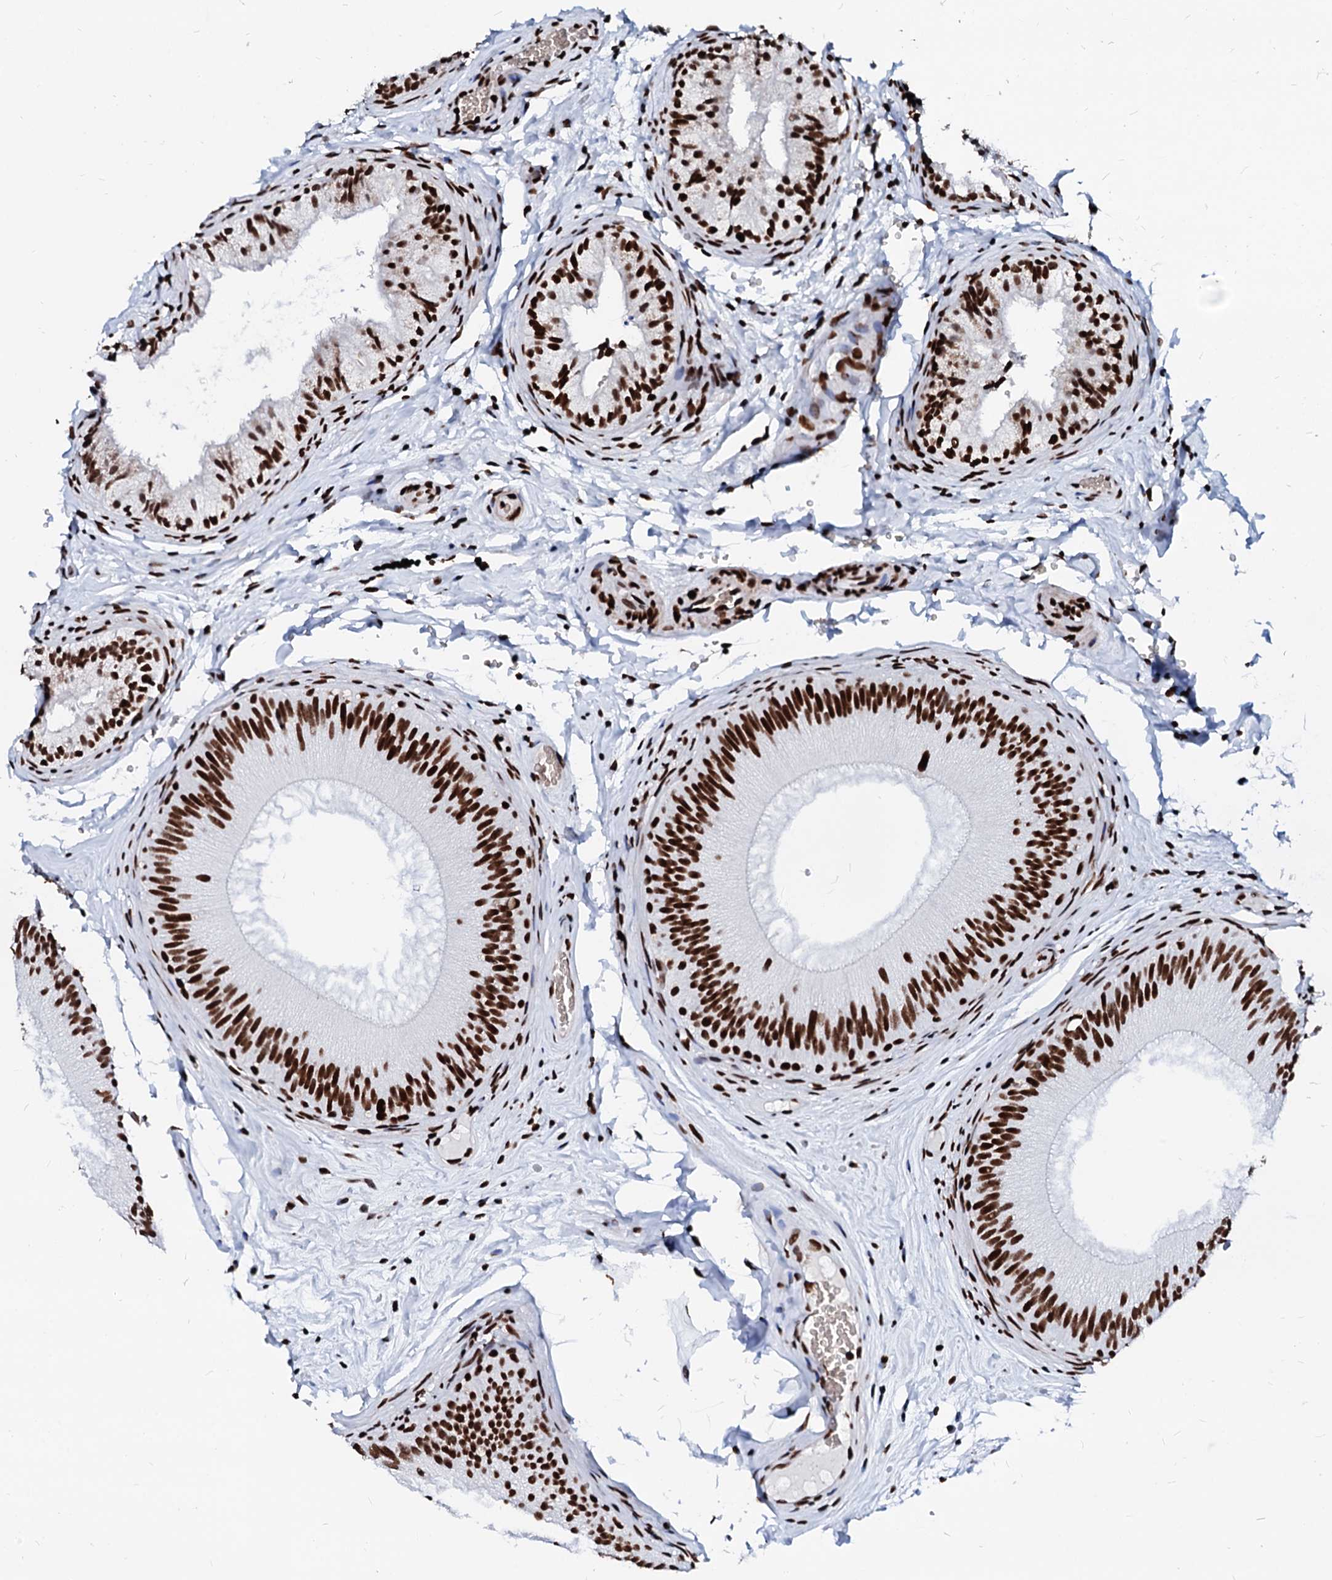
{"staining": {"intensity": "strong", "quantity": ">75%", "location": "nuclear"}, "tissue": "epididymis", "cell_type": "Glandular cells", "image_type": "normal", "snomed": [{"axis": "morphology", "description": "Normal tissue, NOS"}, {"axis": "topography", "description": "Epididymis"}], "caption": "Protein expression analysis of normal human epididymis reveals strong nuclear expression in about >75% of glandular cells.", "gene": "RALY", "patient": {"sex": "male", "age": 45}}